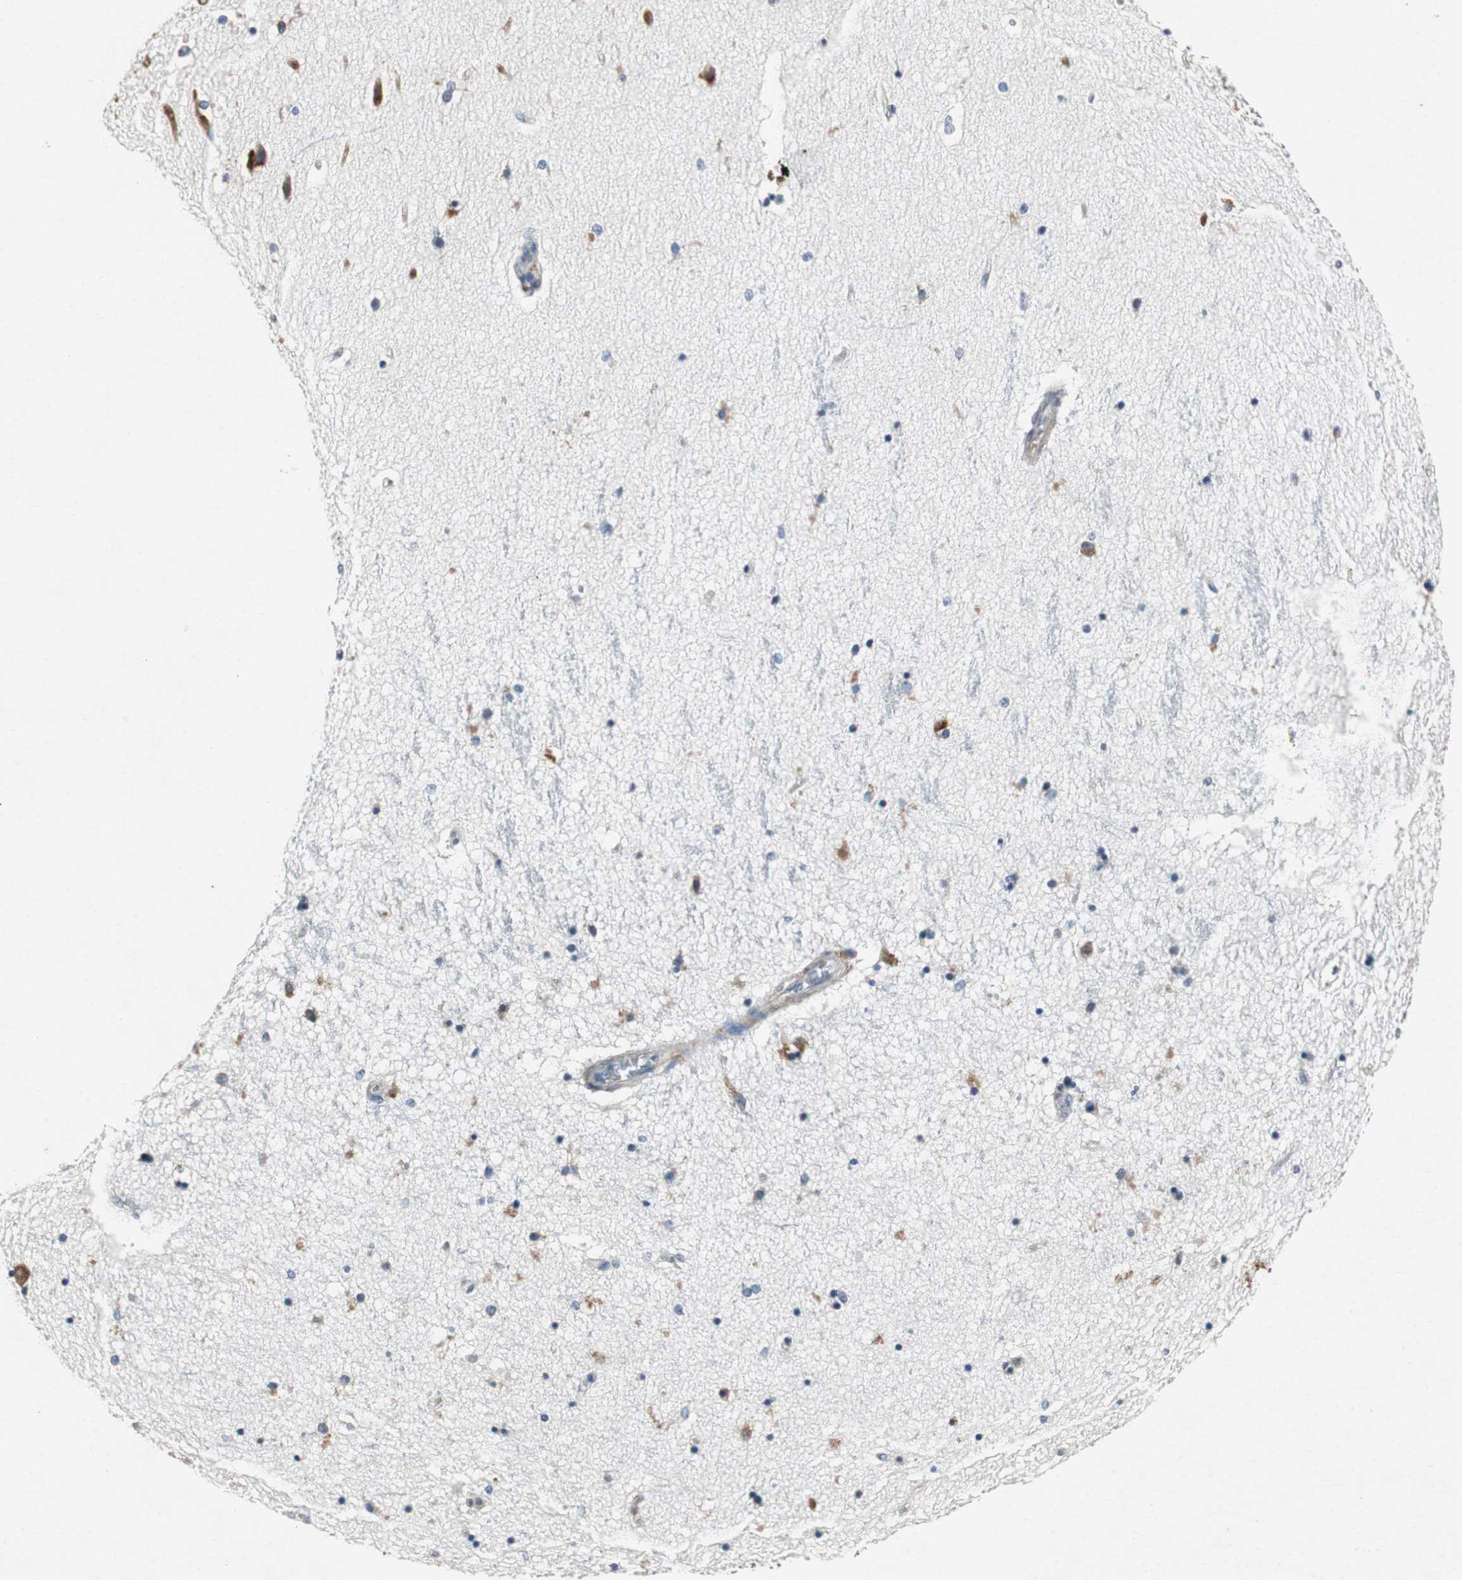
{"staining": {"intensity": "moderate", "quantity": "25%-75%", "location": "cytoplasmic/membranous"}, "tissue": "hippocampus", "cell_type": "Glial cells", "image_type": "normal", "snomed": [{"axis": "morphology", "description": "Normal tissue, NOS"}, {"axis": "topography", "description": "Hippocampus"}], "caption": "Protein expression analysis of benign hippocampus shows moderate cytoplasmic/membranous staining in approximately 25%-75% of glial cells. Using DAB (brown) and hematoxylin (blue) stains, captured at high magnification using brightfield microscopy.", "gene": "RPL35", "patient": {"sex": "female", "age": 54}}